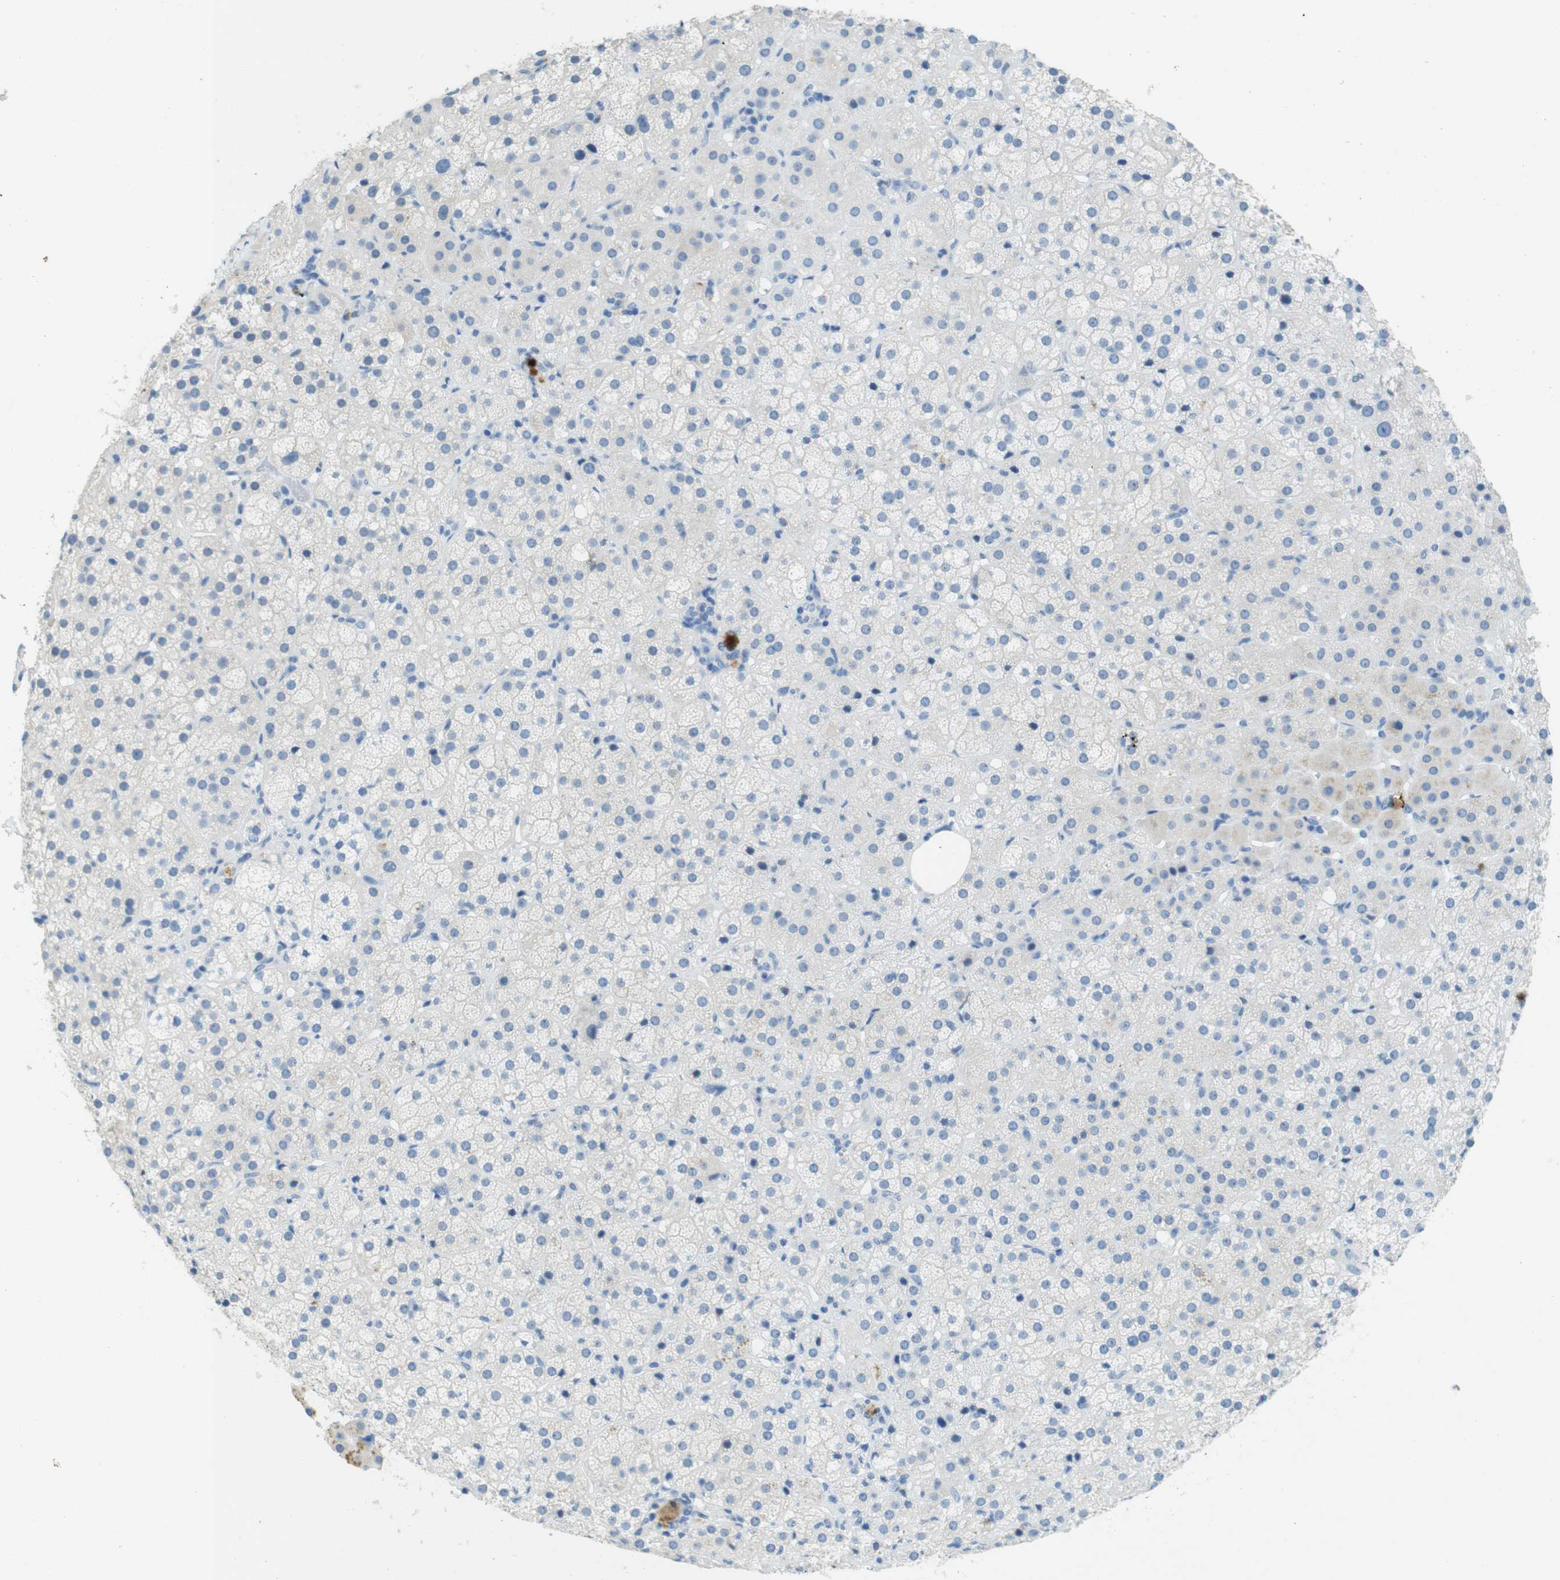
{"staining": {"intensity": "moderate", "quantity": "<25%", "location": "cytoplasmic/membranous"}, "tissue": "adrenal gland", "cell_type": "Glandular cells", "image_type": "normal", "snomed": [{"axis": "morphology", "description": "Normal tissue, NOS"}, {"axis": "topography", "description": "Adrenal gland"}], "caption": "High-magnification brightfield microscopy of unremarkable adrenal gland stained with DAB (brown) and counterstained with hematoxylin (blue). glandular cells exhibit moderate cytoplasmic/membranous expression is identified in approximately<25% of cells. The protein is shown in brown color, while the nuclei are stained blue.", "gene": "CD320", "patient": {"sex": "female", "age": 57}}